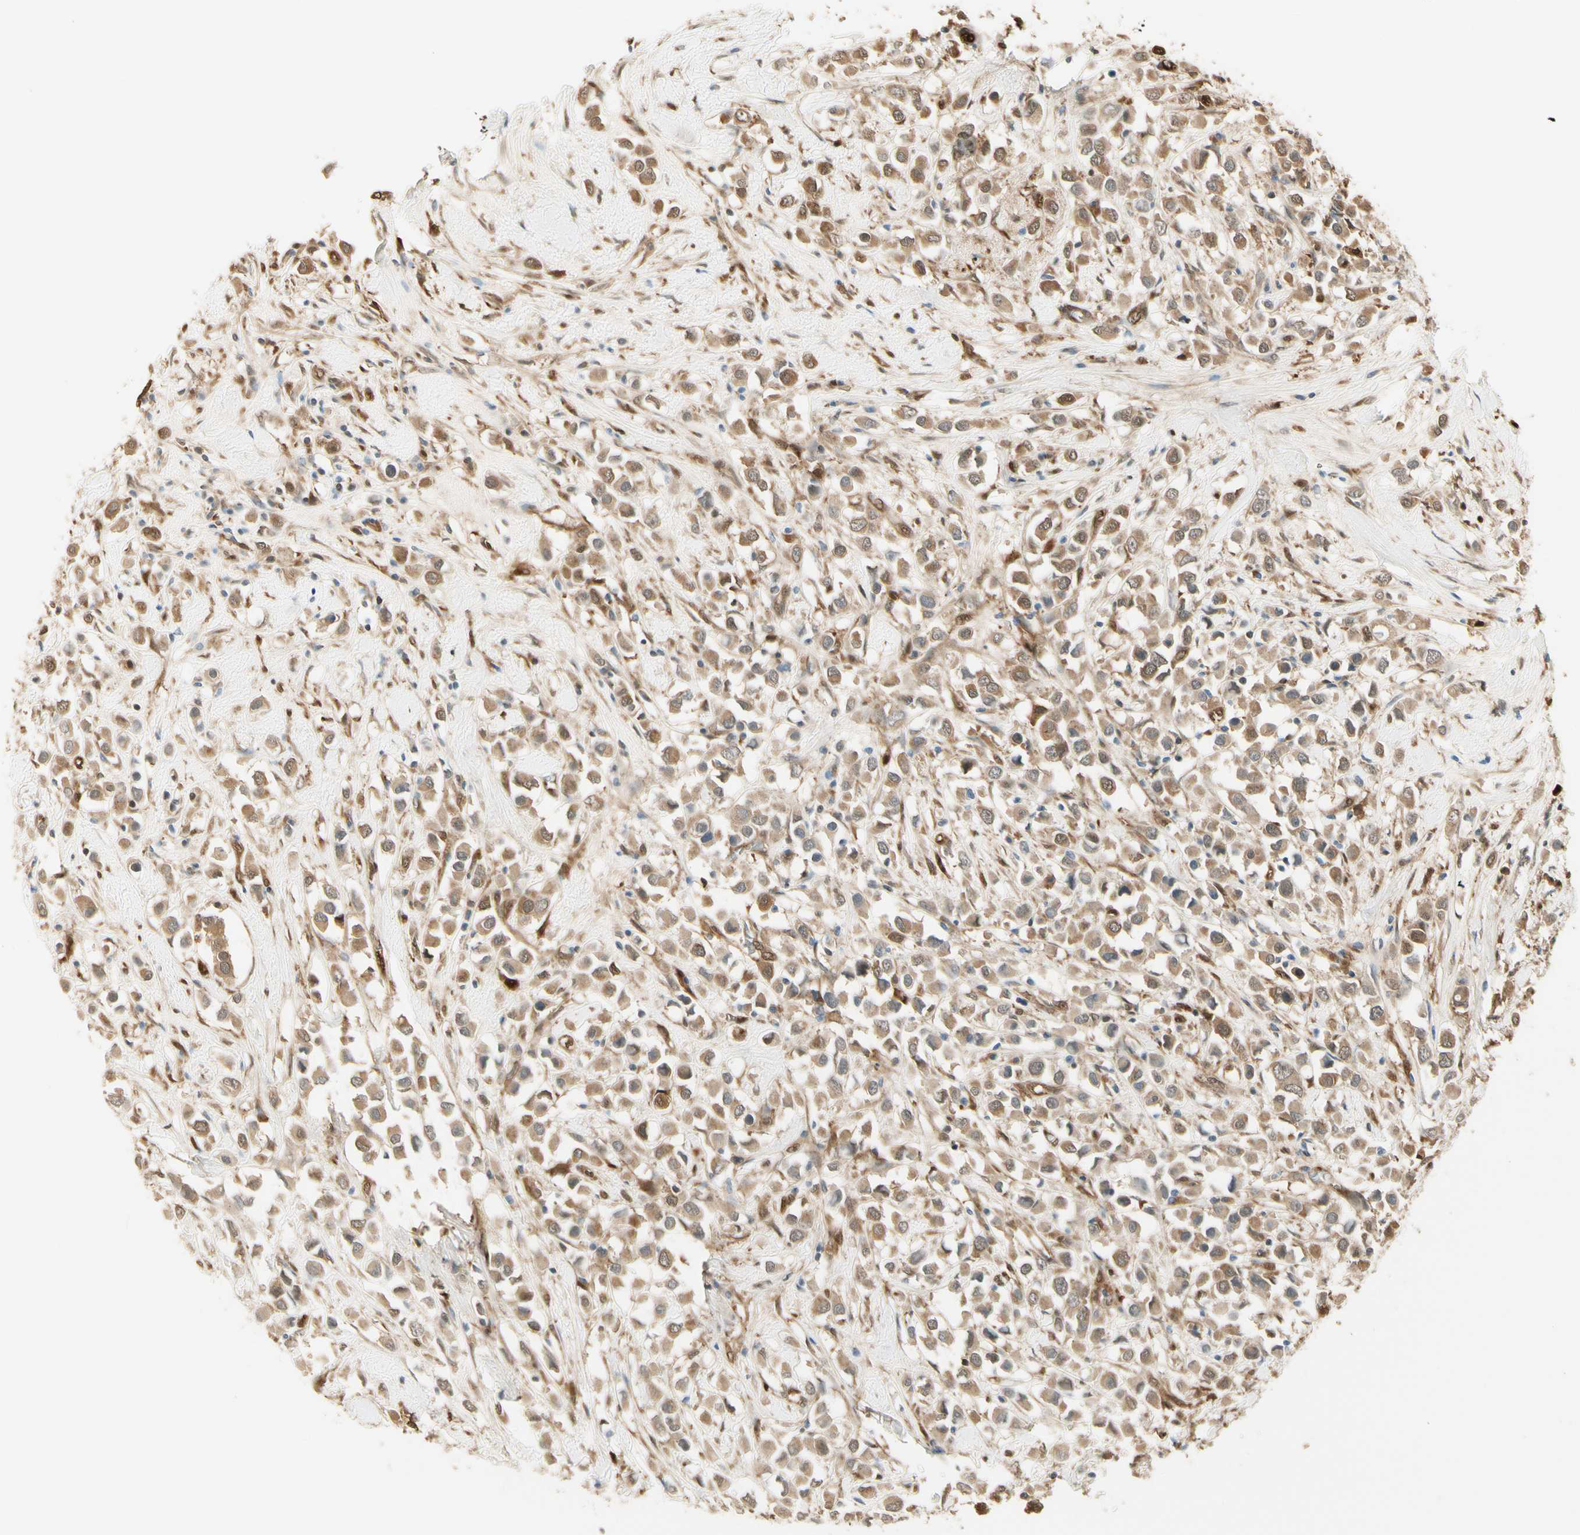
{"staining": {"intensity": "moderate", "quantity": ">75%", "location": "cytoplasmic/membranous"}, "tissue": "breast cancer", "cell_type": "Tumor cells", "image_type": "cancer", "snomed": [{"axis": "morphology", "description": "Duct carcinoma"}, {"axis": "topography", "description": "Breast"}], "caption": "Immunohistochemical staining of infiltrating ductal carcinoma (breast) displays moderate cytoplasmic/membranous protein staining in about >75% of tumor cells. (brown staining indicates protein expression, while blue staining denotes nuclei).", "gene": "SERPINB6", "patient": {"sex": "female", "age": 61}}